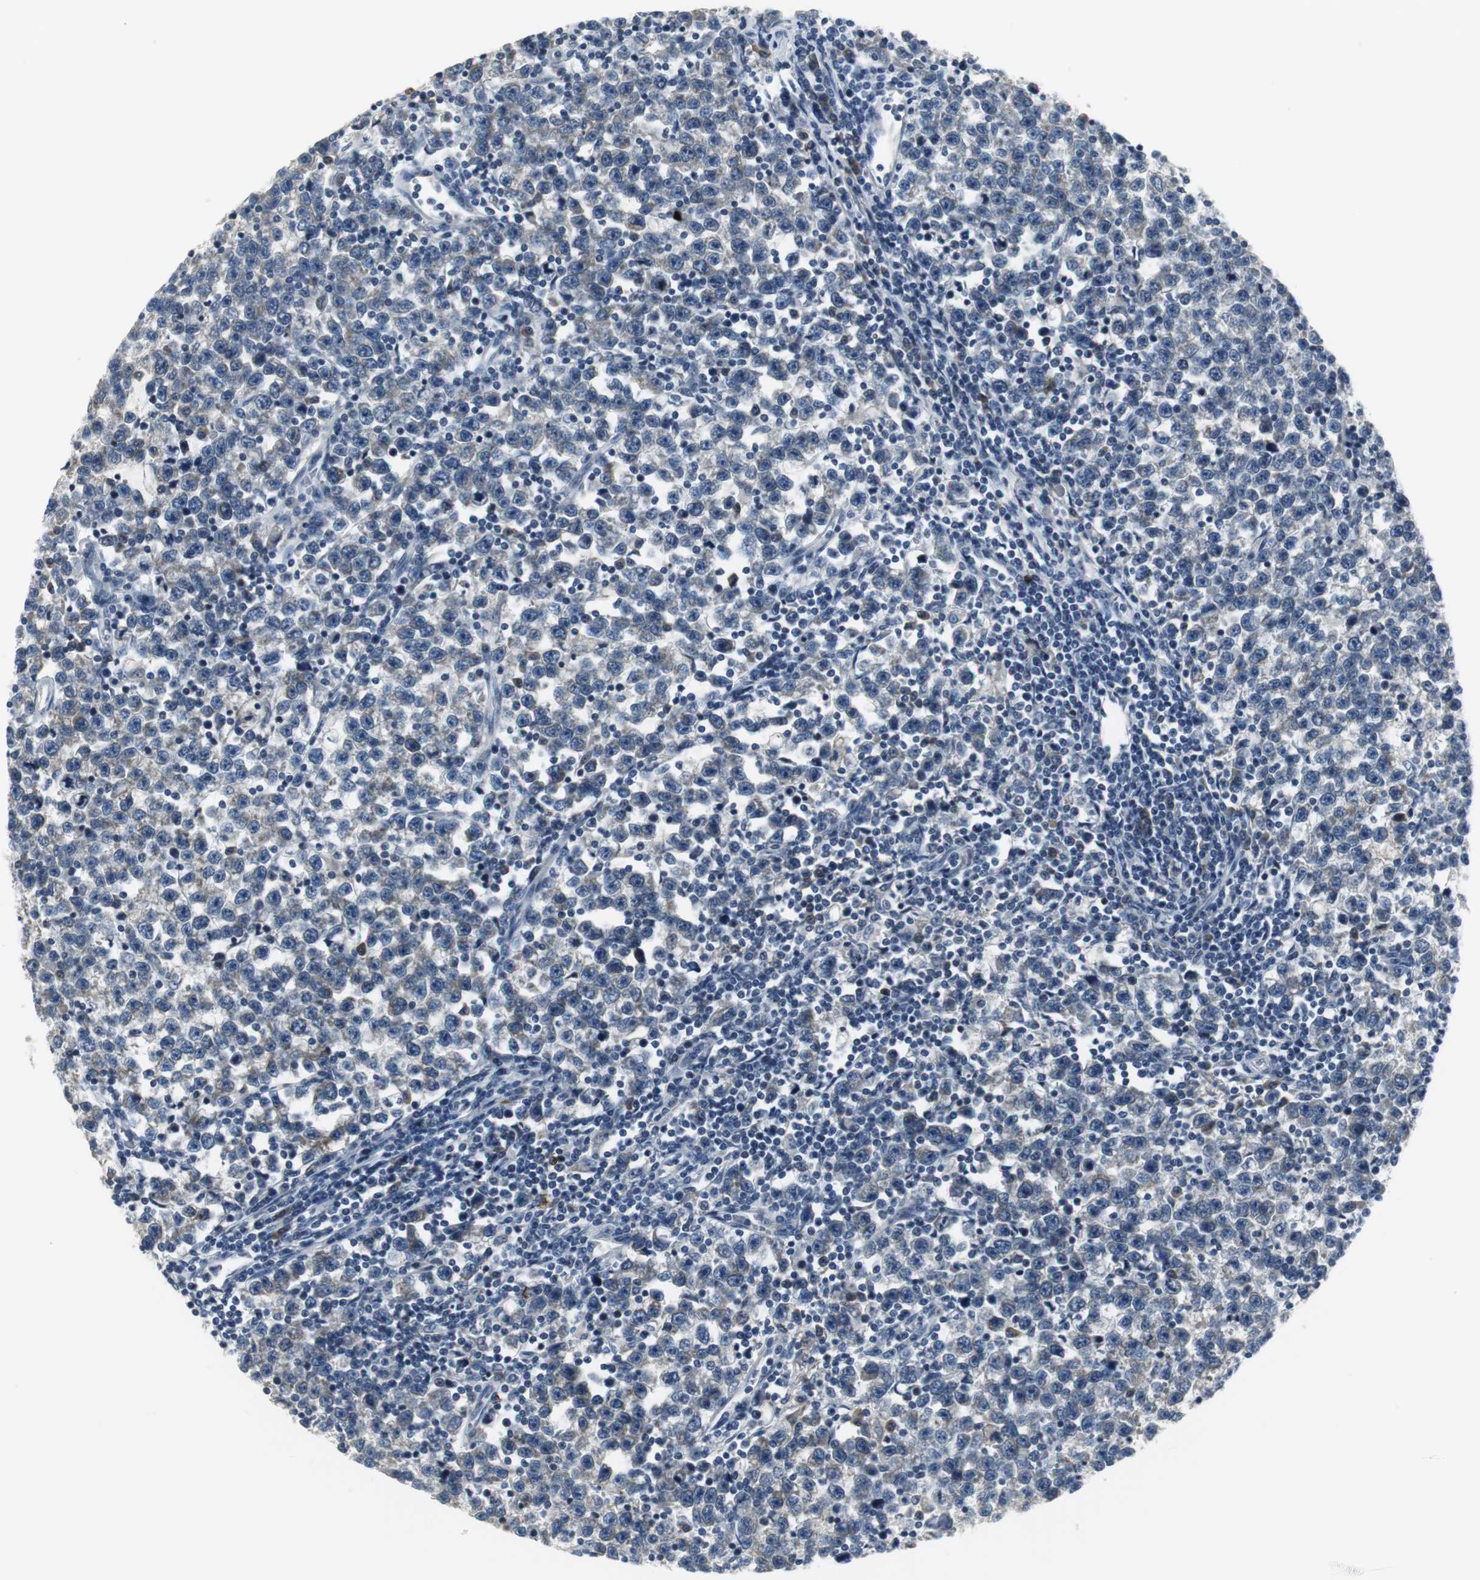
{"staining": {"intensity": "negative", "quantity": "none", "location": "none"}, "tissue": "testis cancer", "cell_type": "Tumor cells", "image_type": "cancer", "snomed": [{"axis": "morphology", "description": "Seminoma, NOS"}, {"axis": "topography", "description": "Testis"}], "caption": "An image of human seminoma (testis) is negative for staining in tumor cells. (Brightfield microscopy of DAB (3,3'-diaminobenzidine) immunohistochemistry at high magnification).", "gene": "SLC2A5", "patient": {"sex": "male", "age": 43}}